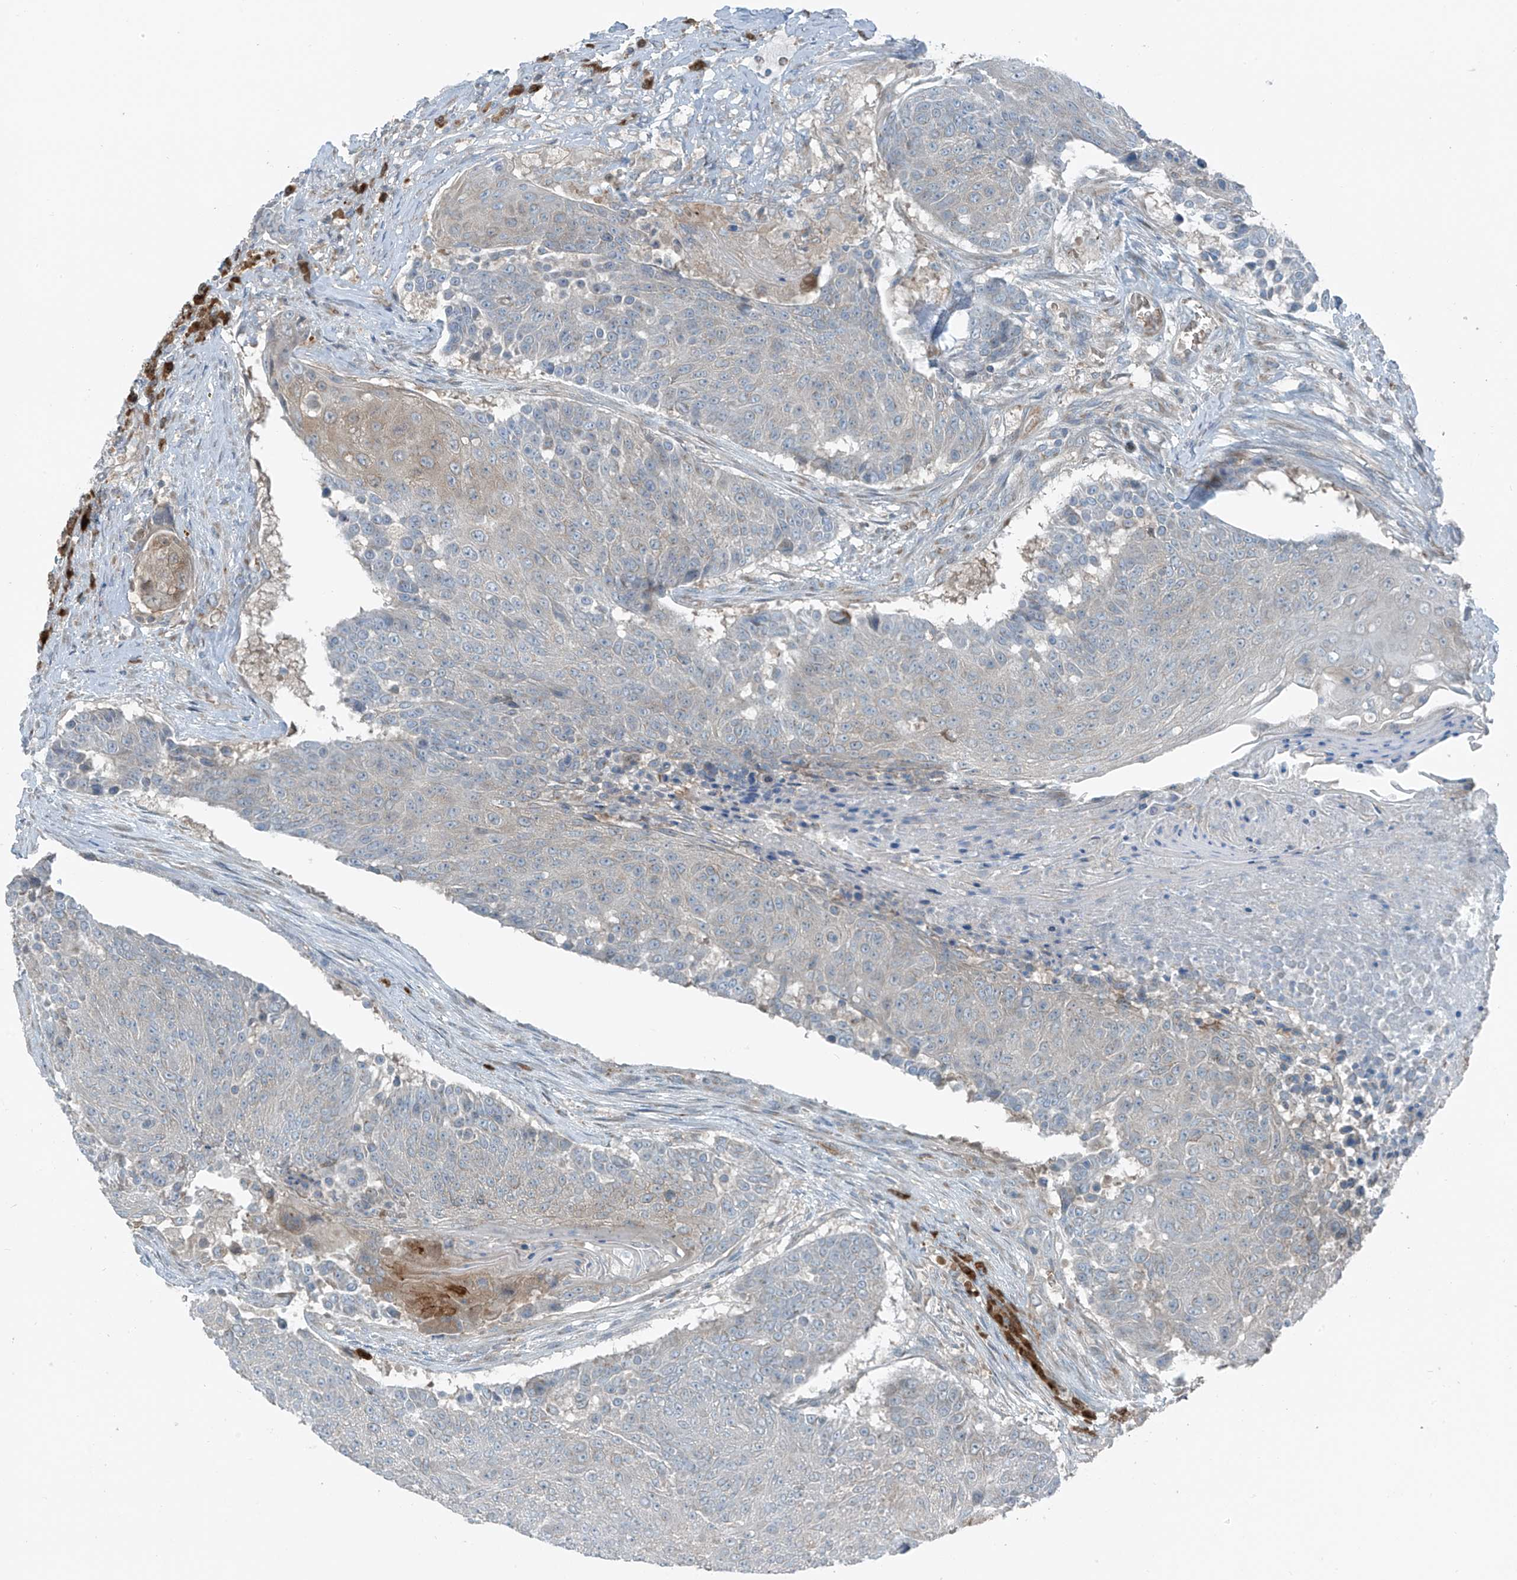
{"staining": {"intensity": "negative", "quantity": "none", "location": "none"}, "tissue": "urothelial cancer", "cell_type": "Tumor cells", "image_type": "cancer", "snomed": [{"axis": "morphology", "description": "Urothelial carcinoma, High grade"}, {"axis": "topography", "description": "Urinary bladder"}], "caption": "IHC photomicrograph of human urothelial carcinoma (high-grade) stained for a protein (brown), which reveals no expression in tumor cells.", "gene": "SLC12A6", "patient": {"sex": "female", "age": 63}}